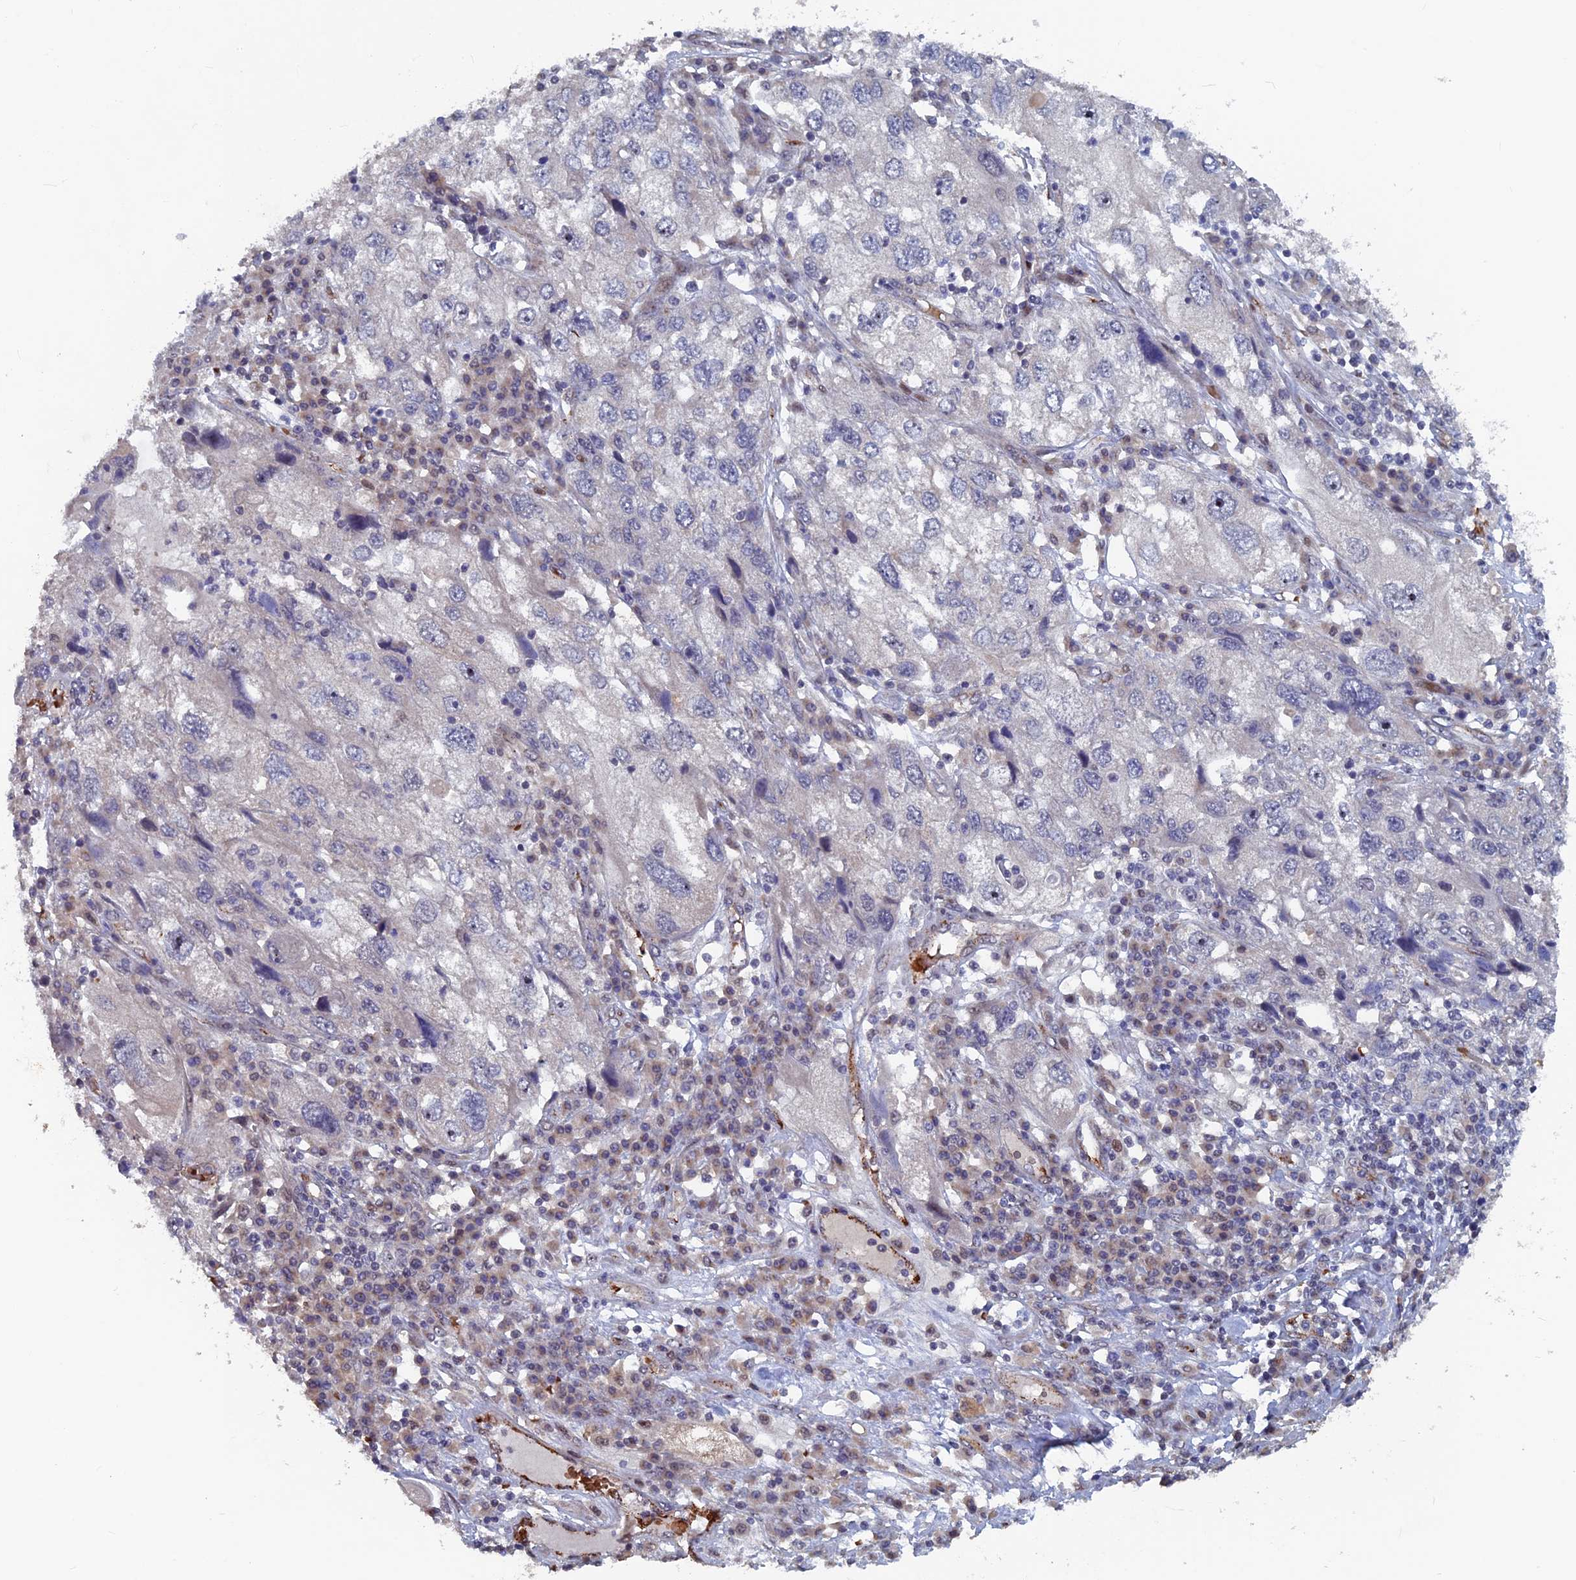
{"staining": {"intensity": "negative", "quantity": "none", "location": "none"}, "tissue": "endometrial cancer", "cell_type": "Tumor cells", "image_type": "cancer", "snomed": [{"axis": "morphology", "description": "Adenocarcinoma, NOS"}, {"axis": "topography", "description": "Endometrium"}], "caption": "There is no significant positivity in tumor cells of endometrial adenocarcinoma. (Stains: DAB (3,3'-diaminobenzidine) immunohistochemistry (IHC) with hematoxylin counter stain, Microscopy: brightfield microscopy at high magnification).", "gene": "SH3D21", "patient": {"sex": "female", "age": 49}}